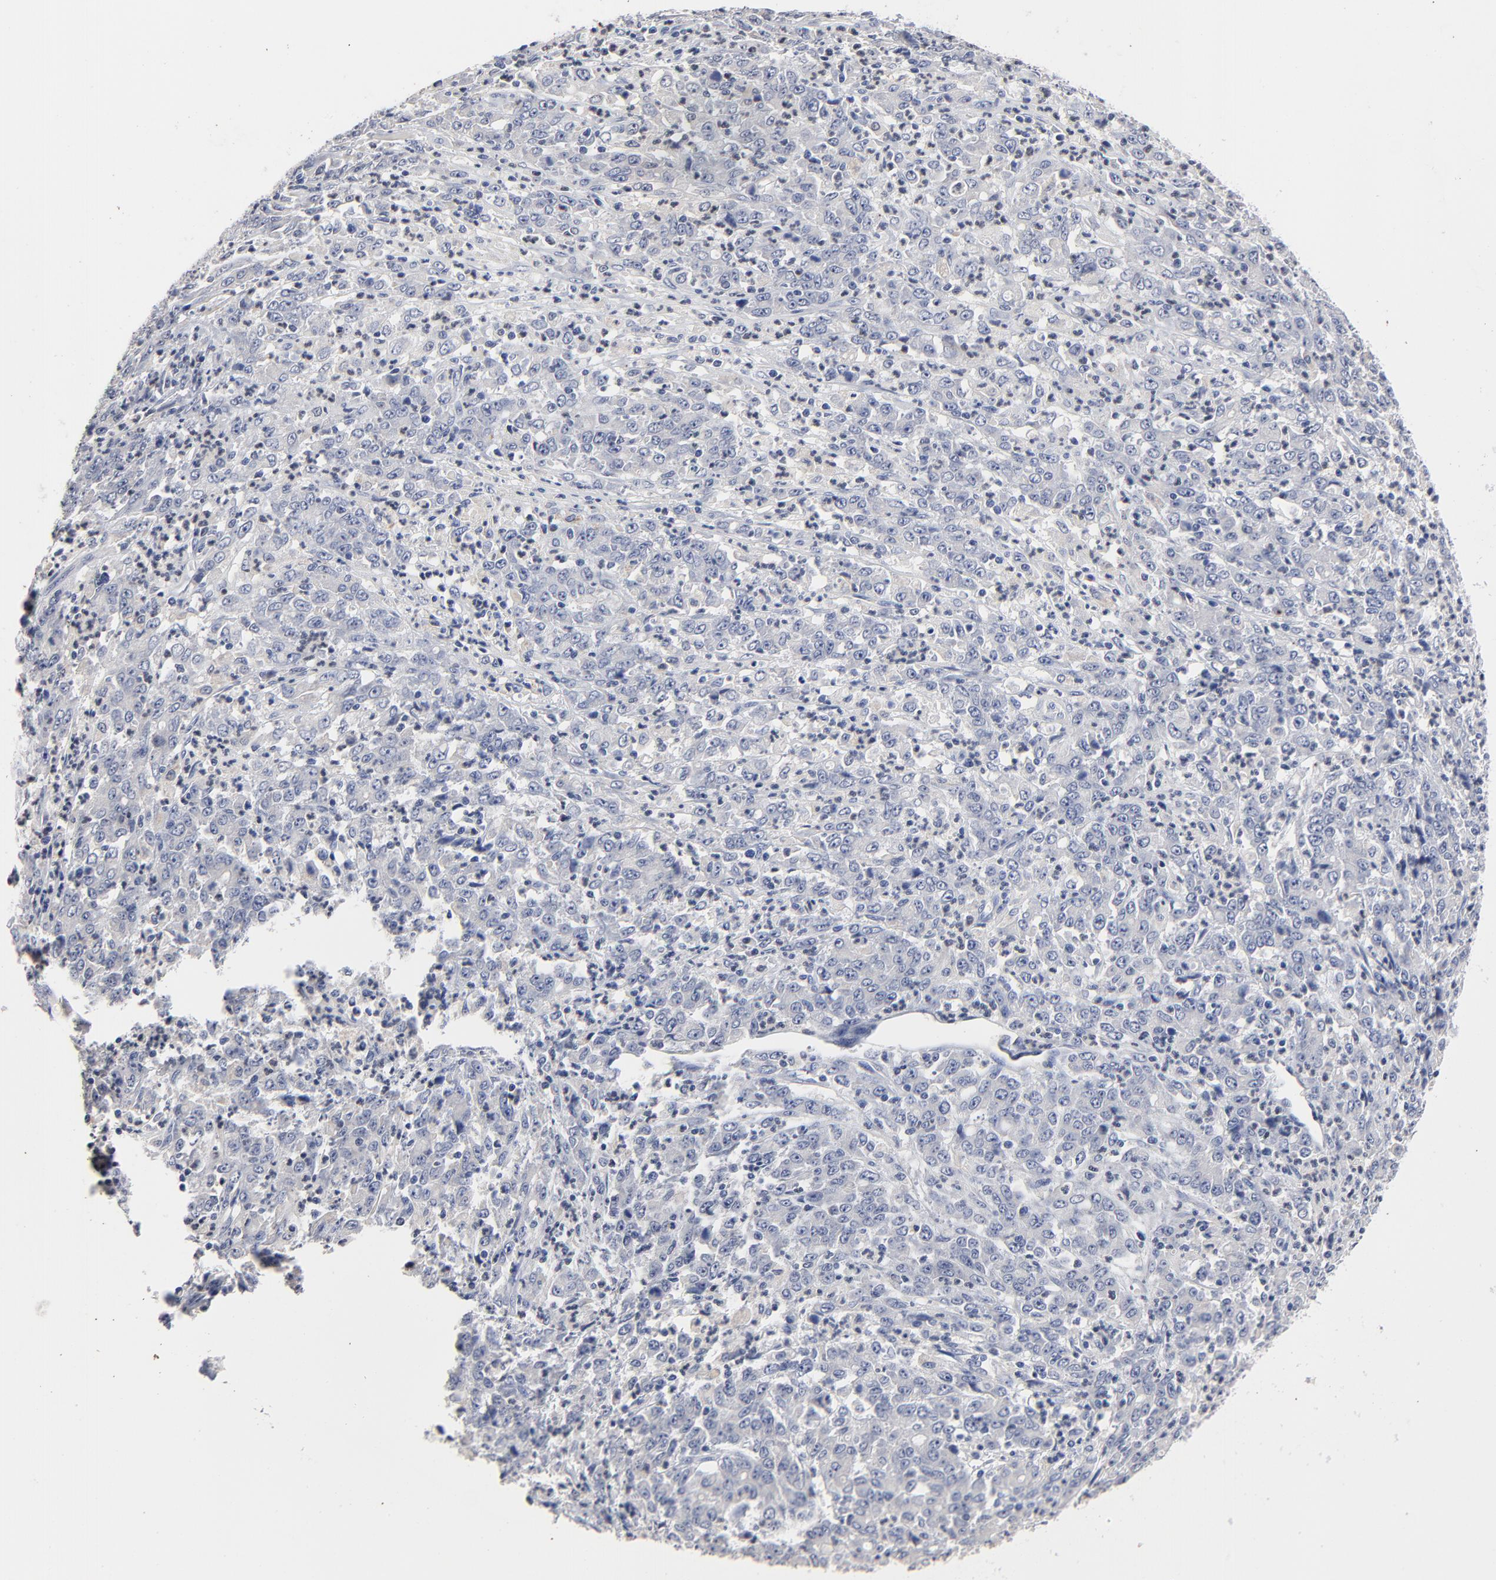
{"staining": {"intensity": "negative", "quantity": "none", "location": "none"}, "tissue": "stomach cancer", "cell_type": "Tumor cells", "image_type": "cancer", "snomed": [{"axis": "morphology", "description": "Adenocarcinoma, NOS"}, {"axis": "topography", "description": "Stomach, lower"}], "caption": "There is no significant staining in tumor cells of adenocarcinoma (stomach).", "gene": "AADAC", "patient": {"sex": "female", "age": 71}}